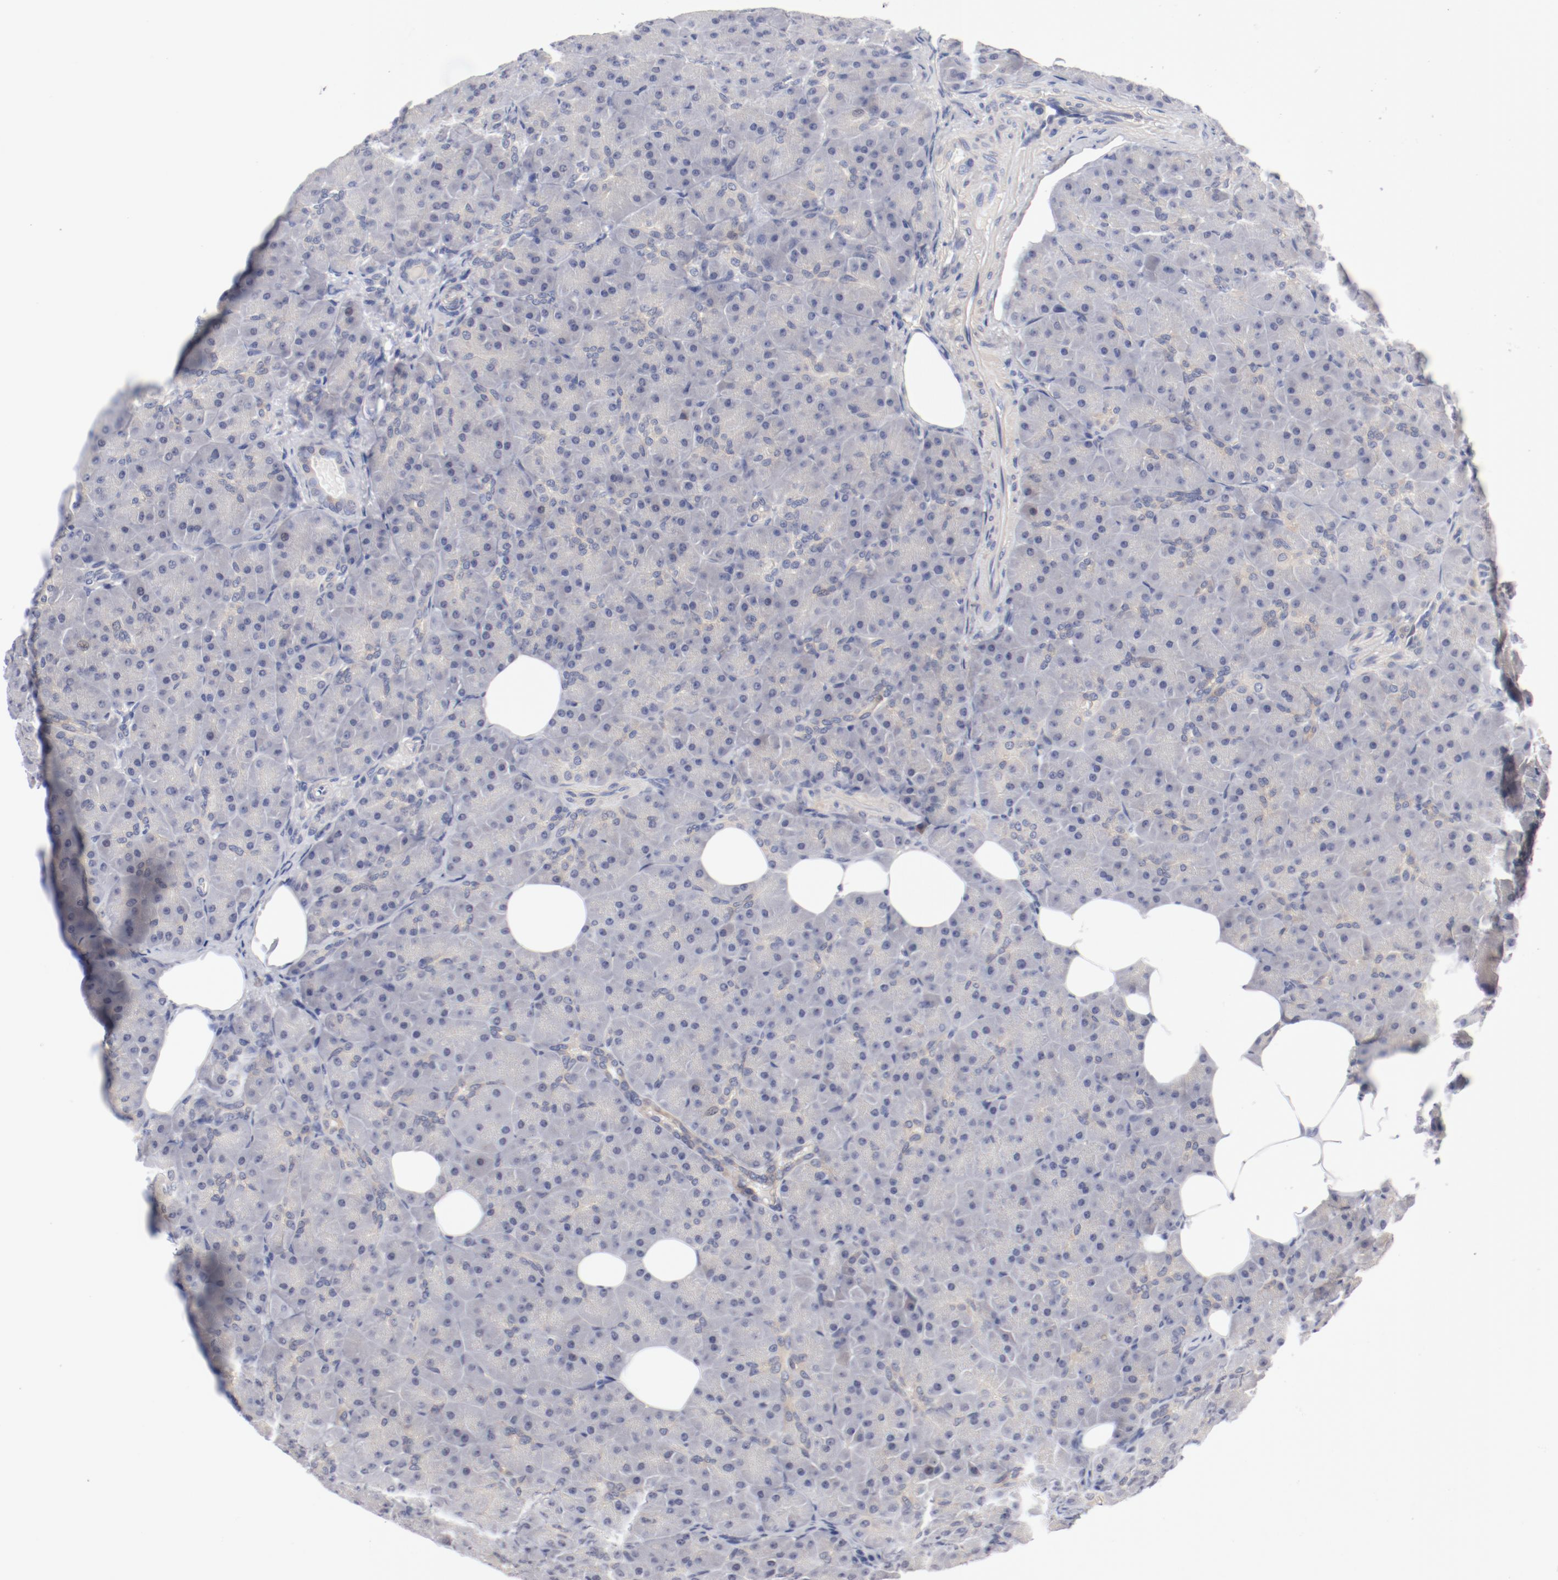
{"staining": {"intensity": "negative", "quantity": "none", "location": "none"}, "tissue": "pancreas", "cell_type": "Exocrine glandular cells", "image_type": "normal", "snomed": [{"axis": "morphology", "description": "Normal tissue, NOS"}, {"axis": "topography", "description": "Pancreas"}], "caption": "This is an immunohistochemistry (IHC) photomicrograph of benign pancreas. There is no expression in exocrine glandular cells.", "gene": "KCNK13", "patient": {"sex": "male", "age": 66}}